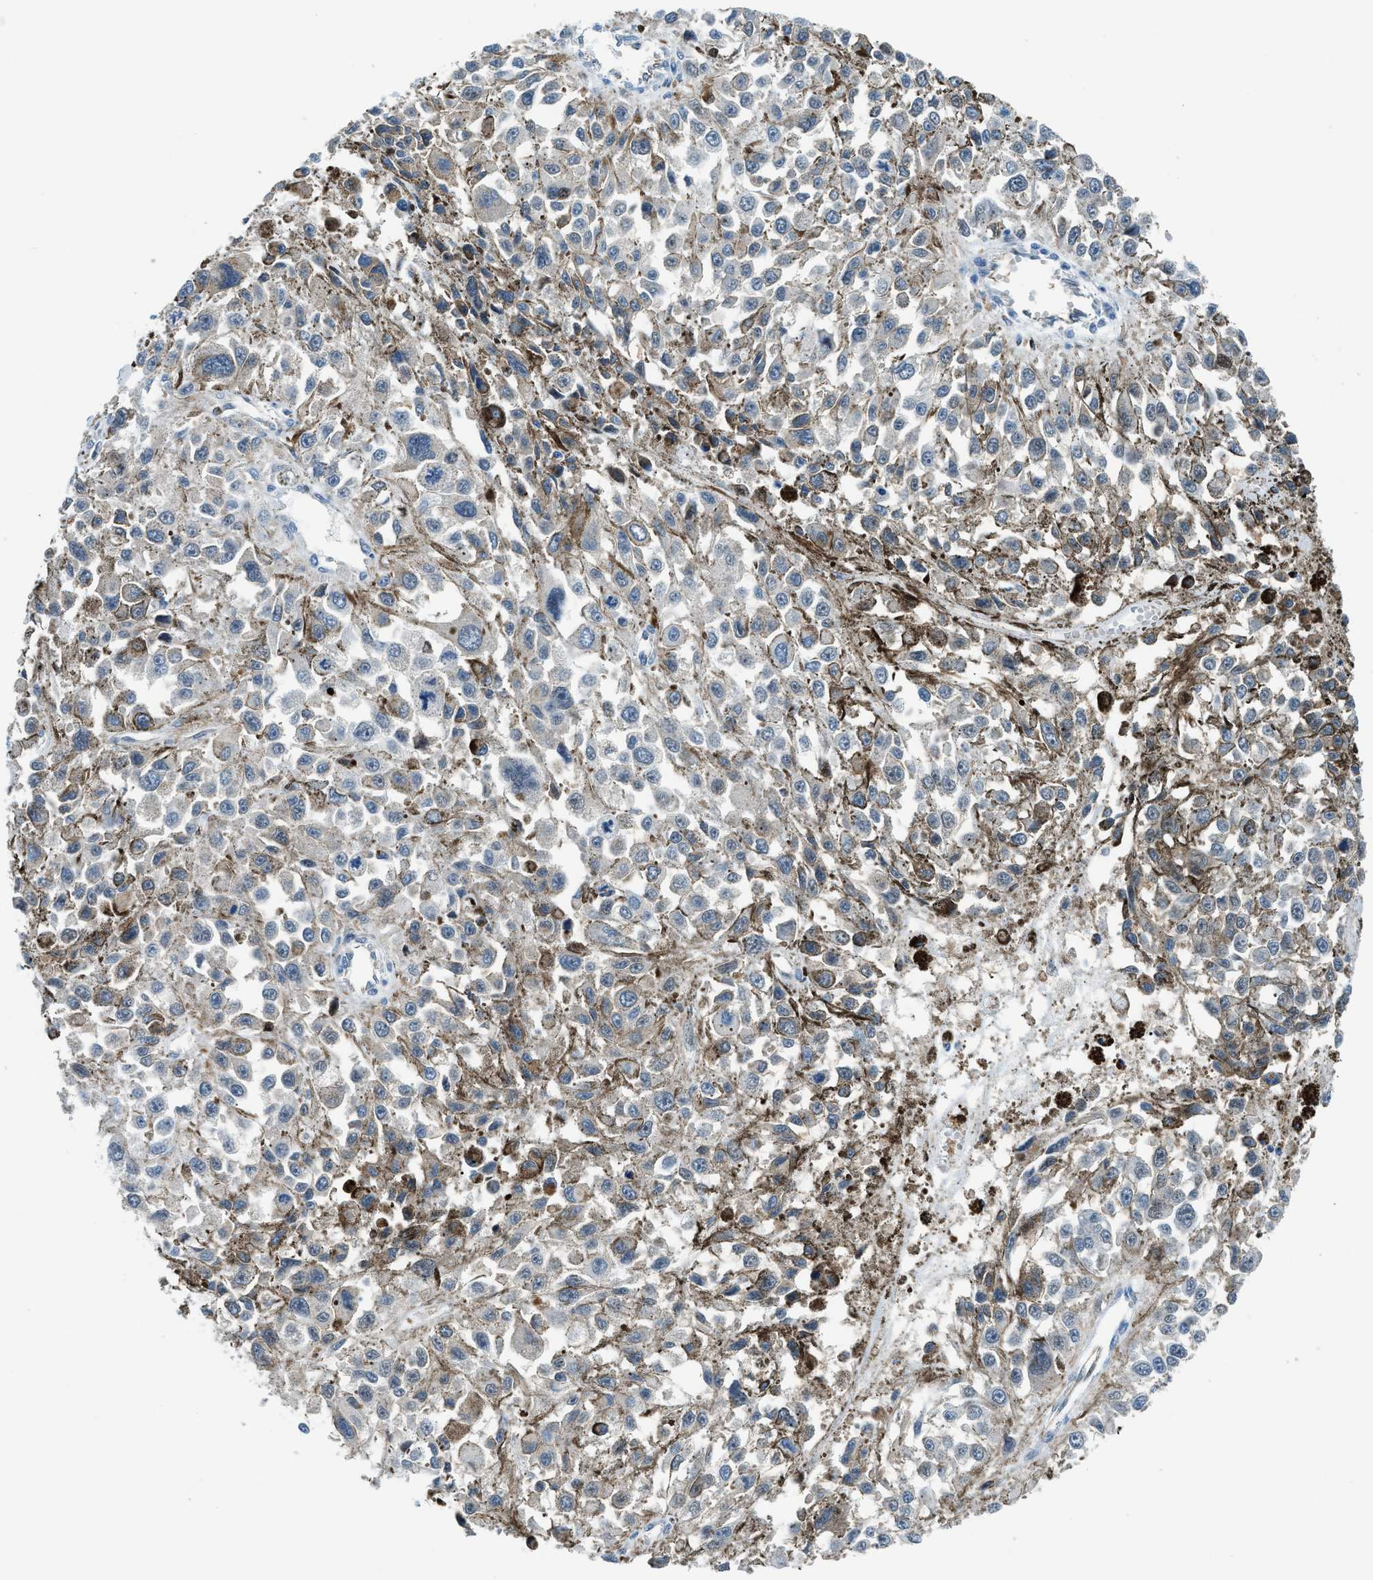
{"staining": {"intensity": "weak", "quantity": "25%-75%", "location": "cytoplasmic/membranous"}, "tissue": "melanoma", "cell_type": "Tumor cells", "image_type": "cancer", "snomed": [{"axis": "morphology", "description": "Malignant melanoma, Metastatic site"}, {"axis": "topography", "description": "Lymph node"}], "caption": "An immunohistochemistry (IHC) photomicrograph of neoplastic tissue is shown. Protein staining in brown labels weak cytoplasmic/membranous positivity in malignant melanoma (metastatic site) within tumor cells. (brown staining indicates protein expression, while blue staining denotes nuclei).", "gene": "YWHAE", "patient": {"sex": "male", "age": 59}}